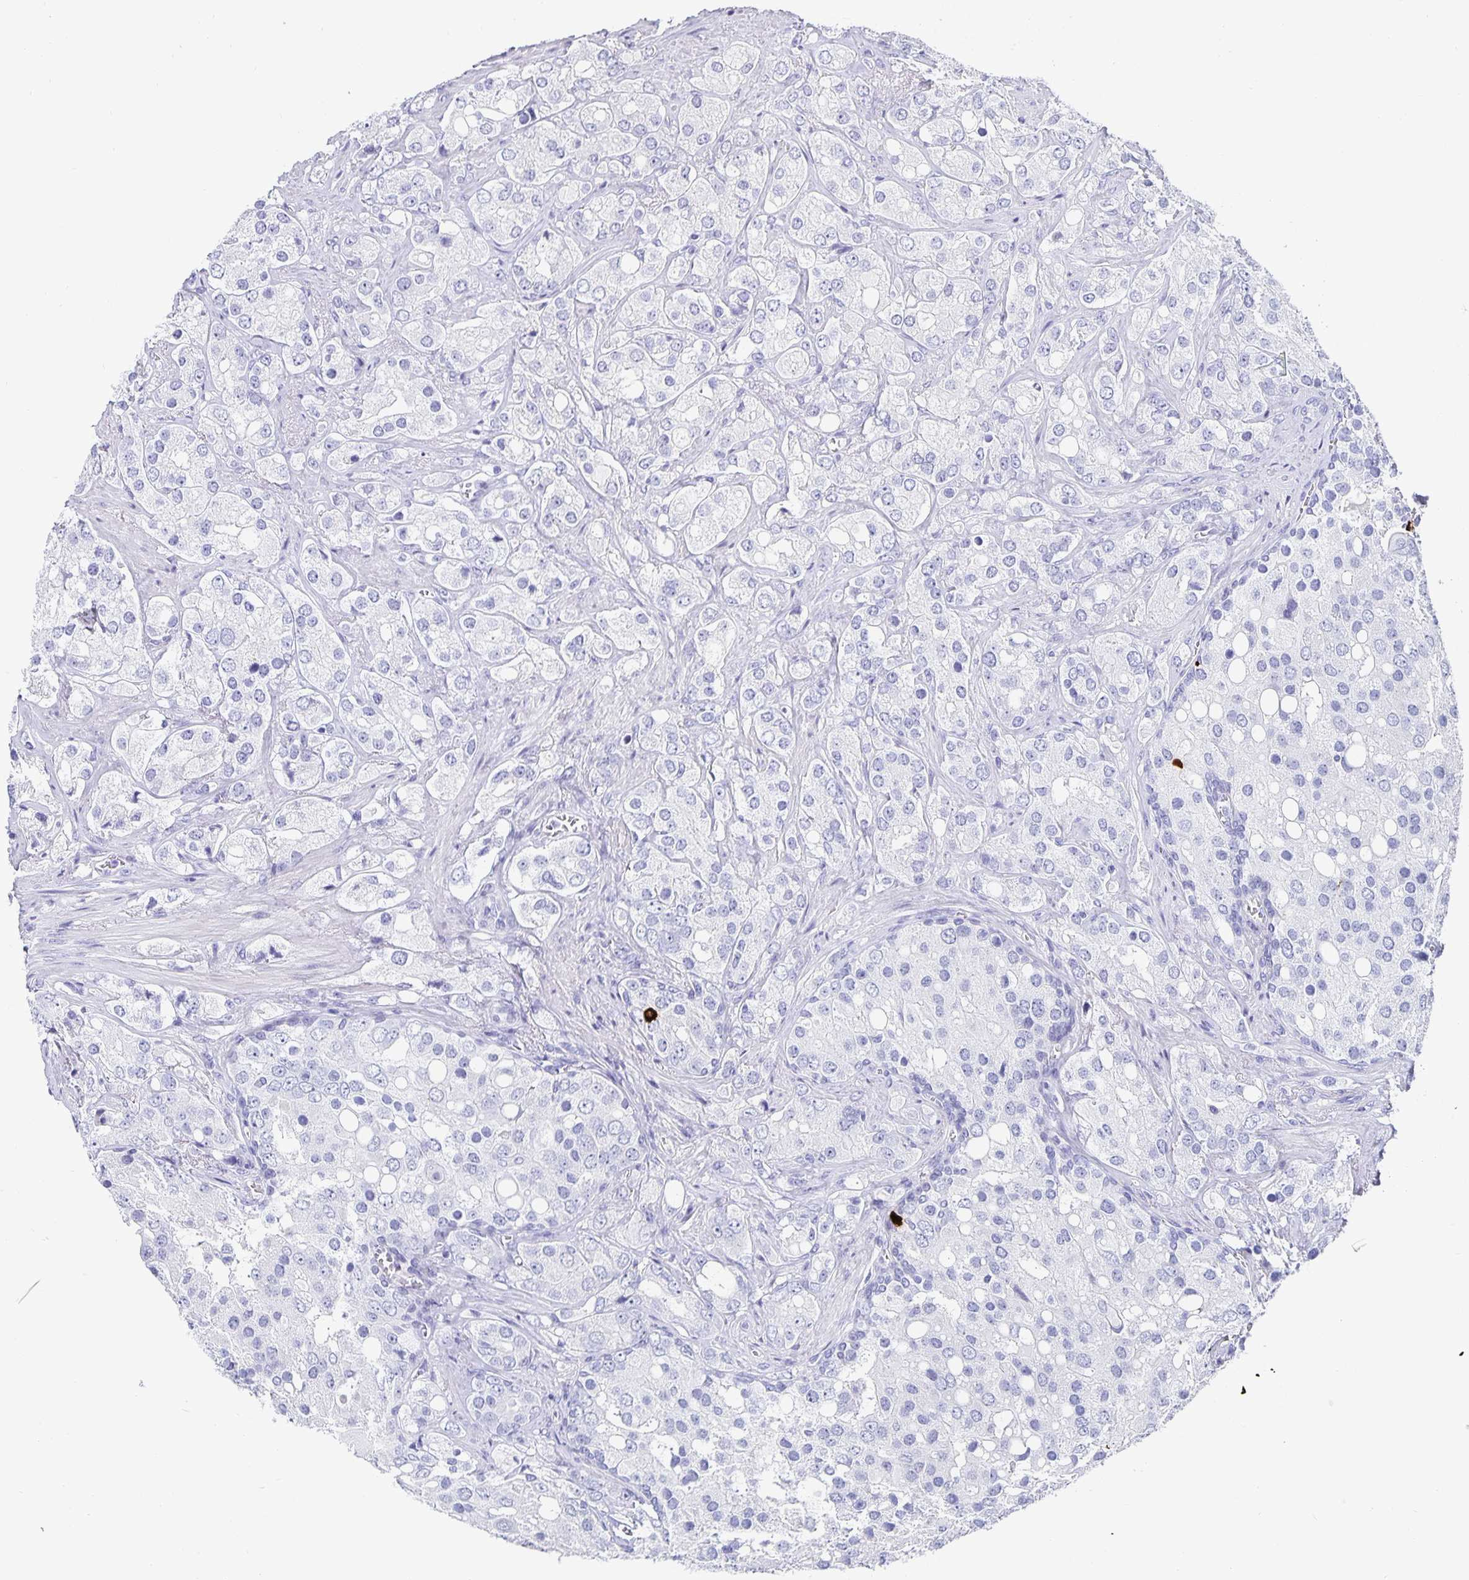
{"staining": {"intensity": "negative", "quantity": "none", "location": "none"}, "tissue": "prostate cancer", "cell_type": "Tumor cells", "image_type": "cancer", "snomed": [{"axis": "morphology", "description": "Adenocarcinoma, High grade"}, {"axis": "topography", "description": "Prostate"}], "caption": "Immunohistochemical staining of human prostate cancer (high-grade adenocarcinoma) shows no significant expression in tumor cells.", "gene": "CHGA", "patient": {"sex": "male", "age": 67}}